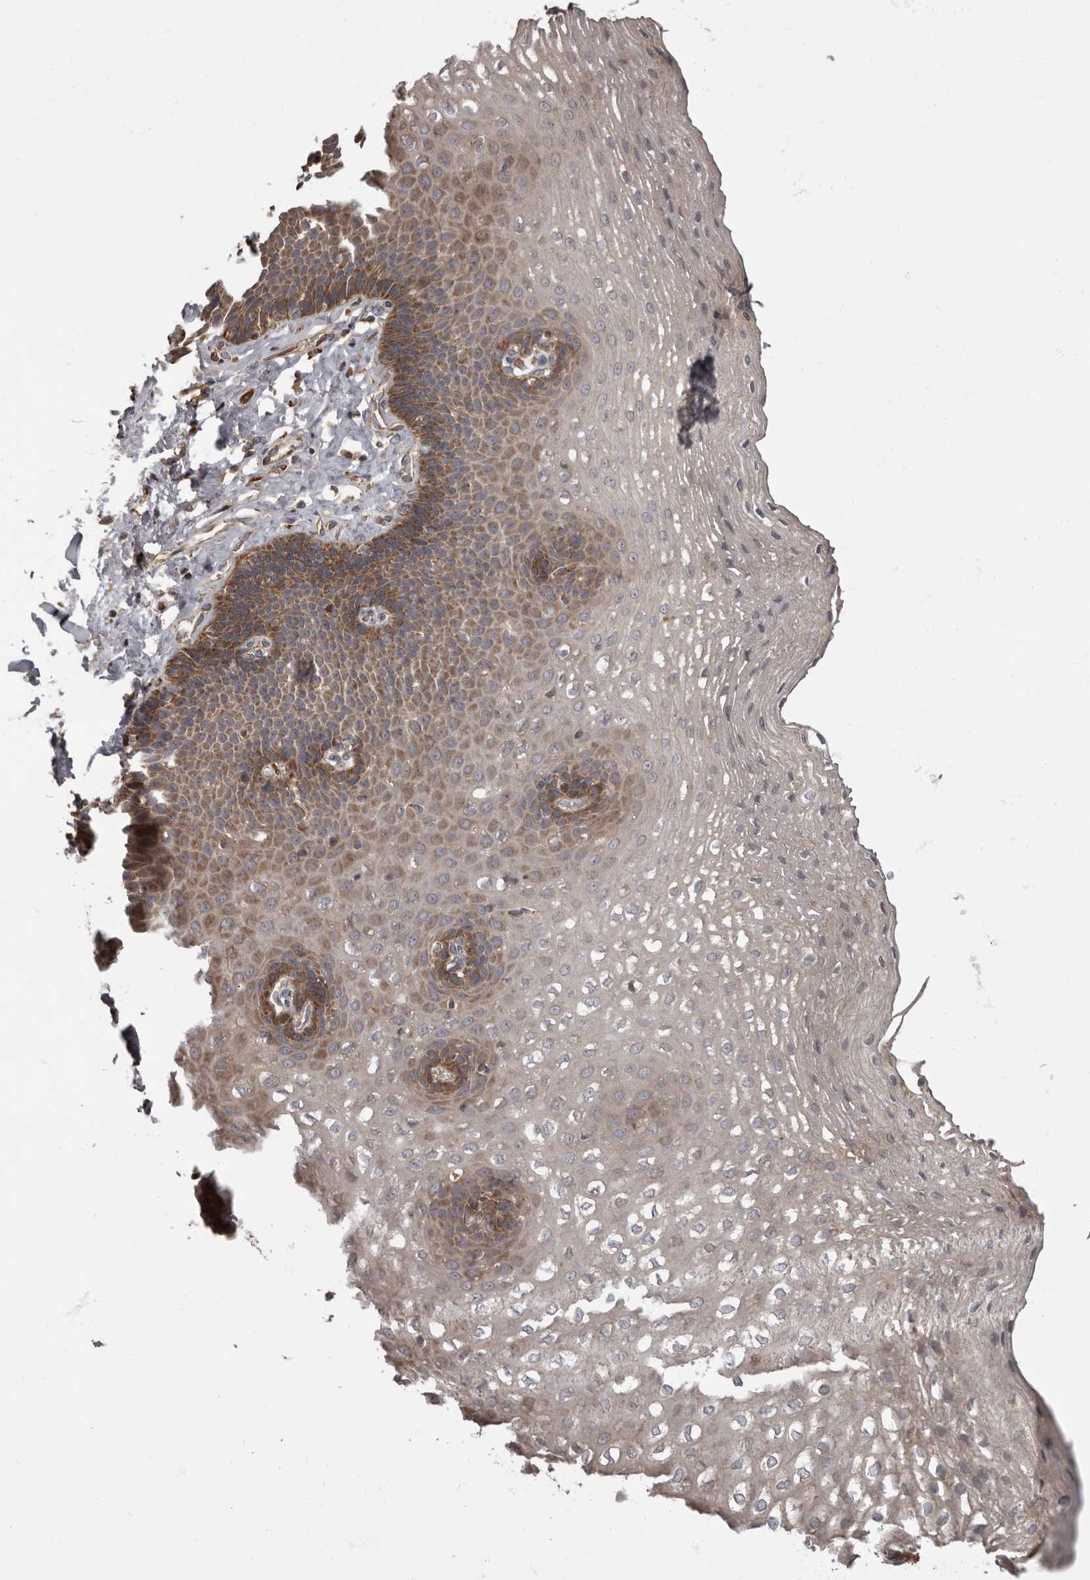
{"staining": {"intensity": "moderate", "quantity": "25%-75%", "location": "cytoplasmic/membranous"}, "tissue": "esophagus", "cell_type": "Squamous epithelial cells", "image_type": "normal", "snomed": [{"axis": "morphology", "description": "Normal tissue, NOS"}, {"axis": "topography", "description": "Esophagus"}], "caption": "Protein staining by immunohistochemistry shows moderate cytoplasmic/membranous expression in approximately 25%-75% of squamous epithelial cells in normal esophagus. (DAB (3,3'-diaminobenzidine) IHC with brightfield microscopy, high magnification).", "gene": "ADCY2", "patient": {"sex": "female", "age": 66}}